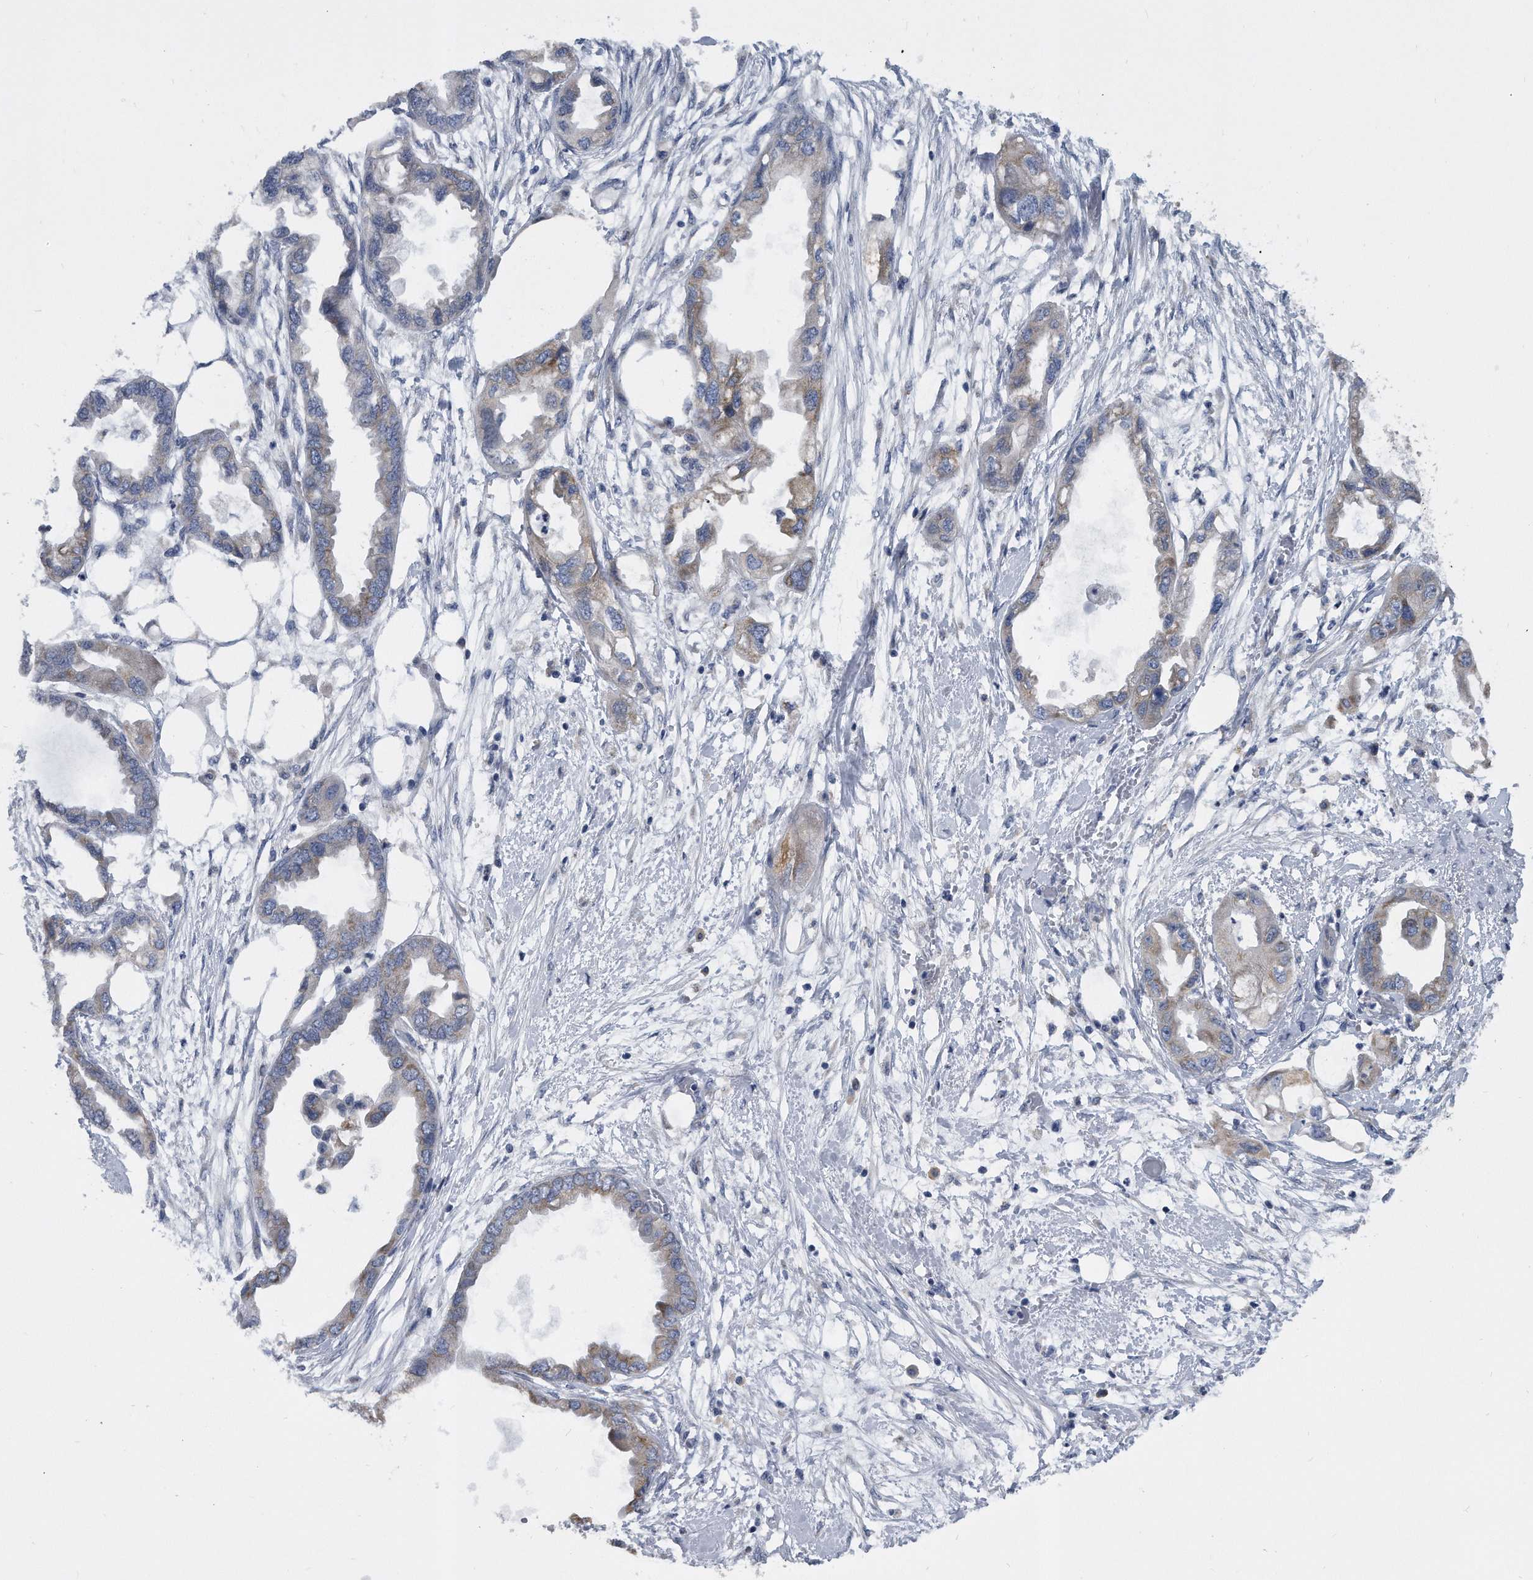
{"staining": {"intensity": "weak", "quantity": "<25%", "location": "cytoplasmic/membranous"}, "tissue": "endometrial cancer", "cell_type": "Tumor cells", "image_type": "cancer", "snomed": [{"axis": "morphology", "description": "Adenocarcinoma, NOS"}, {"axis": "morphology", "description": "Adenocarcinoma, metastatic, NOS"}, {"axis": "topography", "description": "Adipose tissue"}, {"axis": "topography", "description": "Endometrium"}], "caption": "DAB immunohistochemical staining of human endometrial cancer (adenocarcinoma) exhibits no significant positivity in tumor cells.", "gene": "CCDC47", "patient": {"sex": "female", "age": 67}}